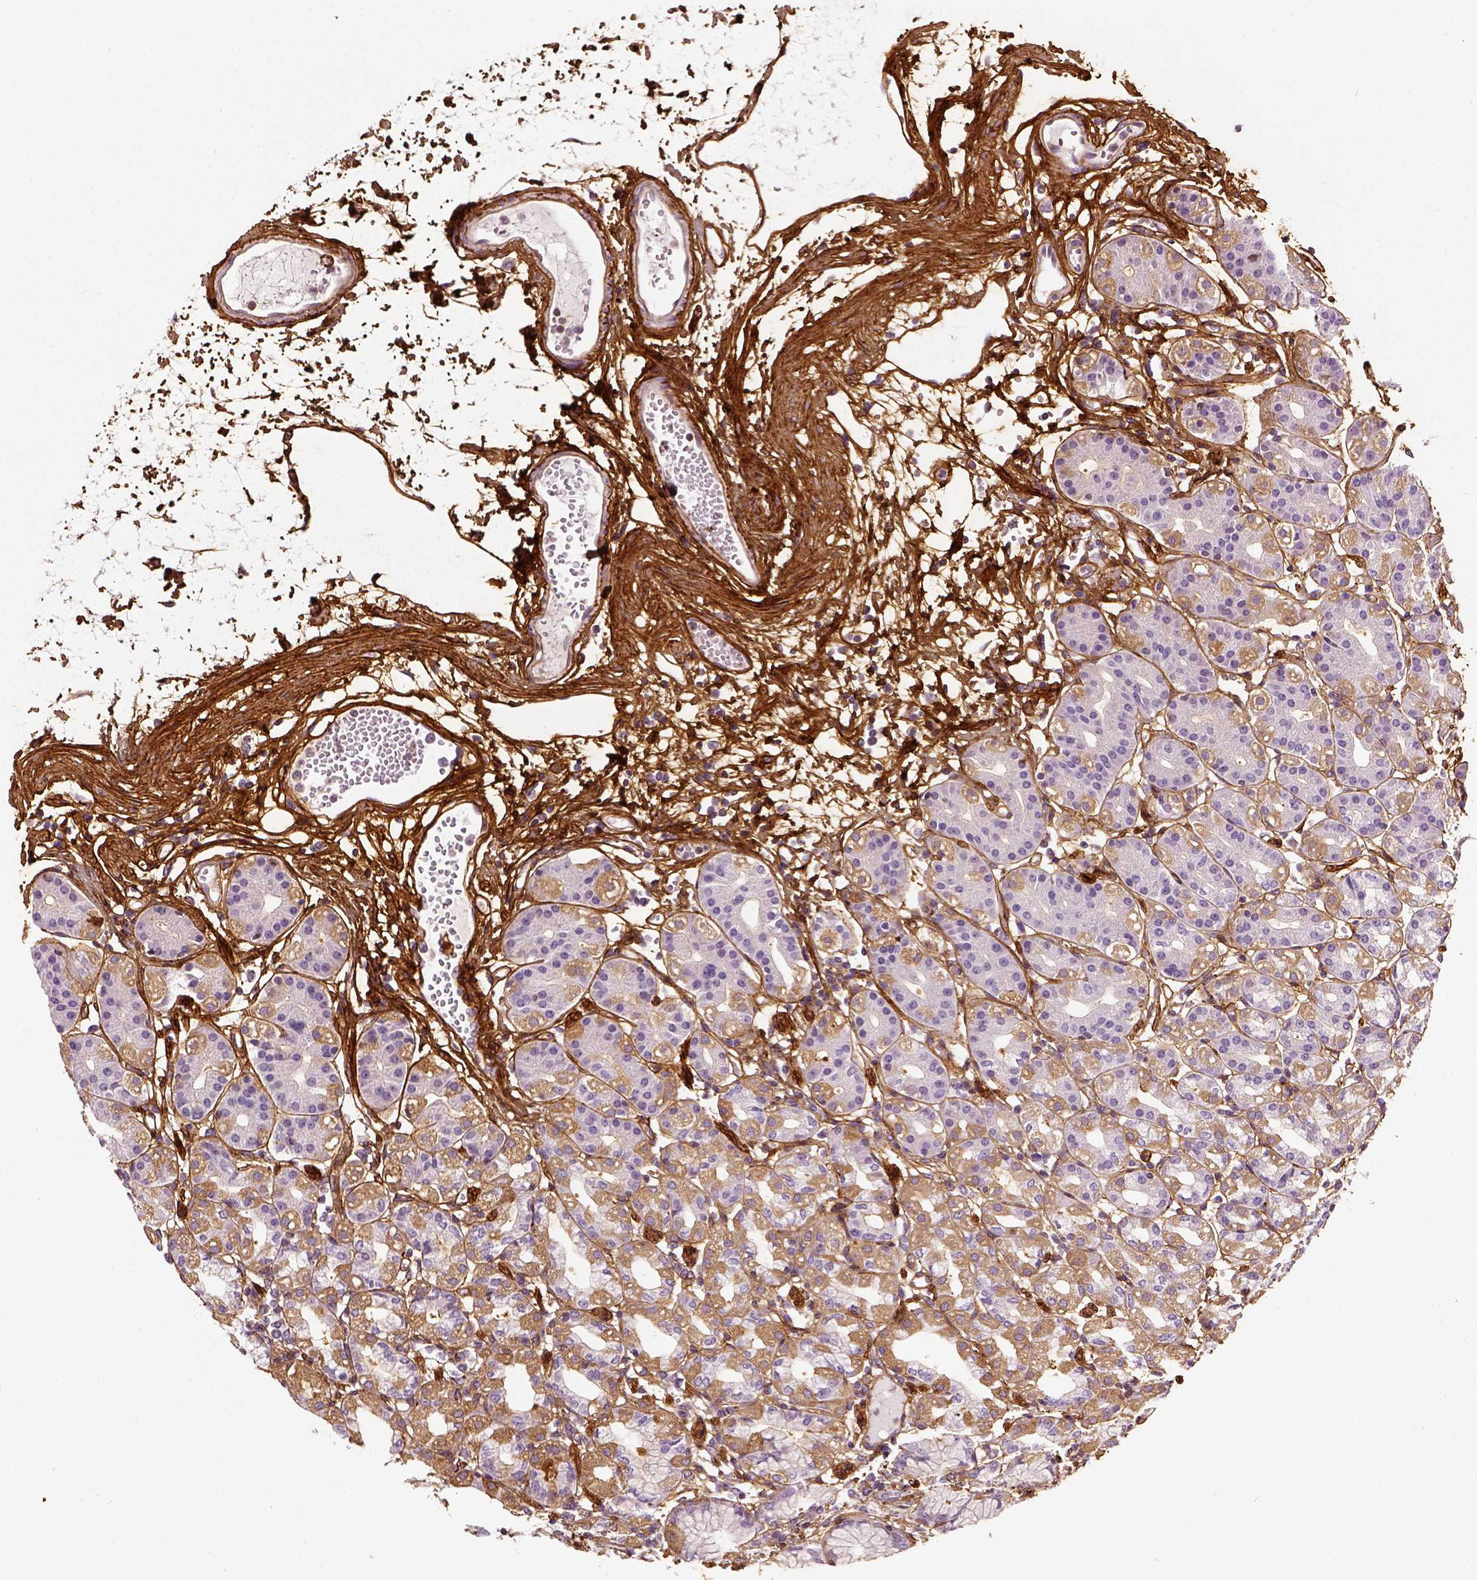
{"staining": {"intensity": "moderate", "quantity": "25%-75%", "location": "cytoplasmic/membranous"}, "tissue": "stomach", "cell_type": "Glandular cells", "image_type": "normal", "snomed": [{"axis": "morphology", "description": "Normal tissue, NOS"}, {"axis": "topography", "description": "Skeletal muscle"}, {"axis": "topography", "description": "Stomach"}], "caption": "This image shows IHC staining of unremarkable stomach, with medium moderate cytoplasmic/membranous staining in approximately 25%-75% of glandular cells.", "gene": "COL6A2", "patient": {"sex": "female", "age": 57}}